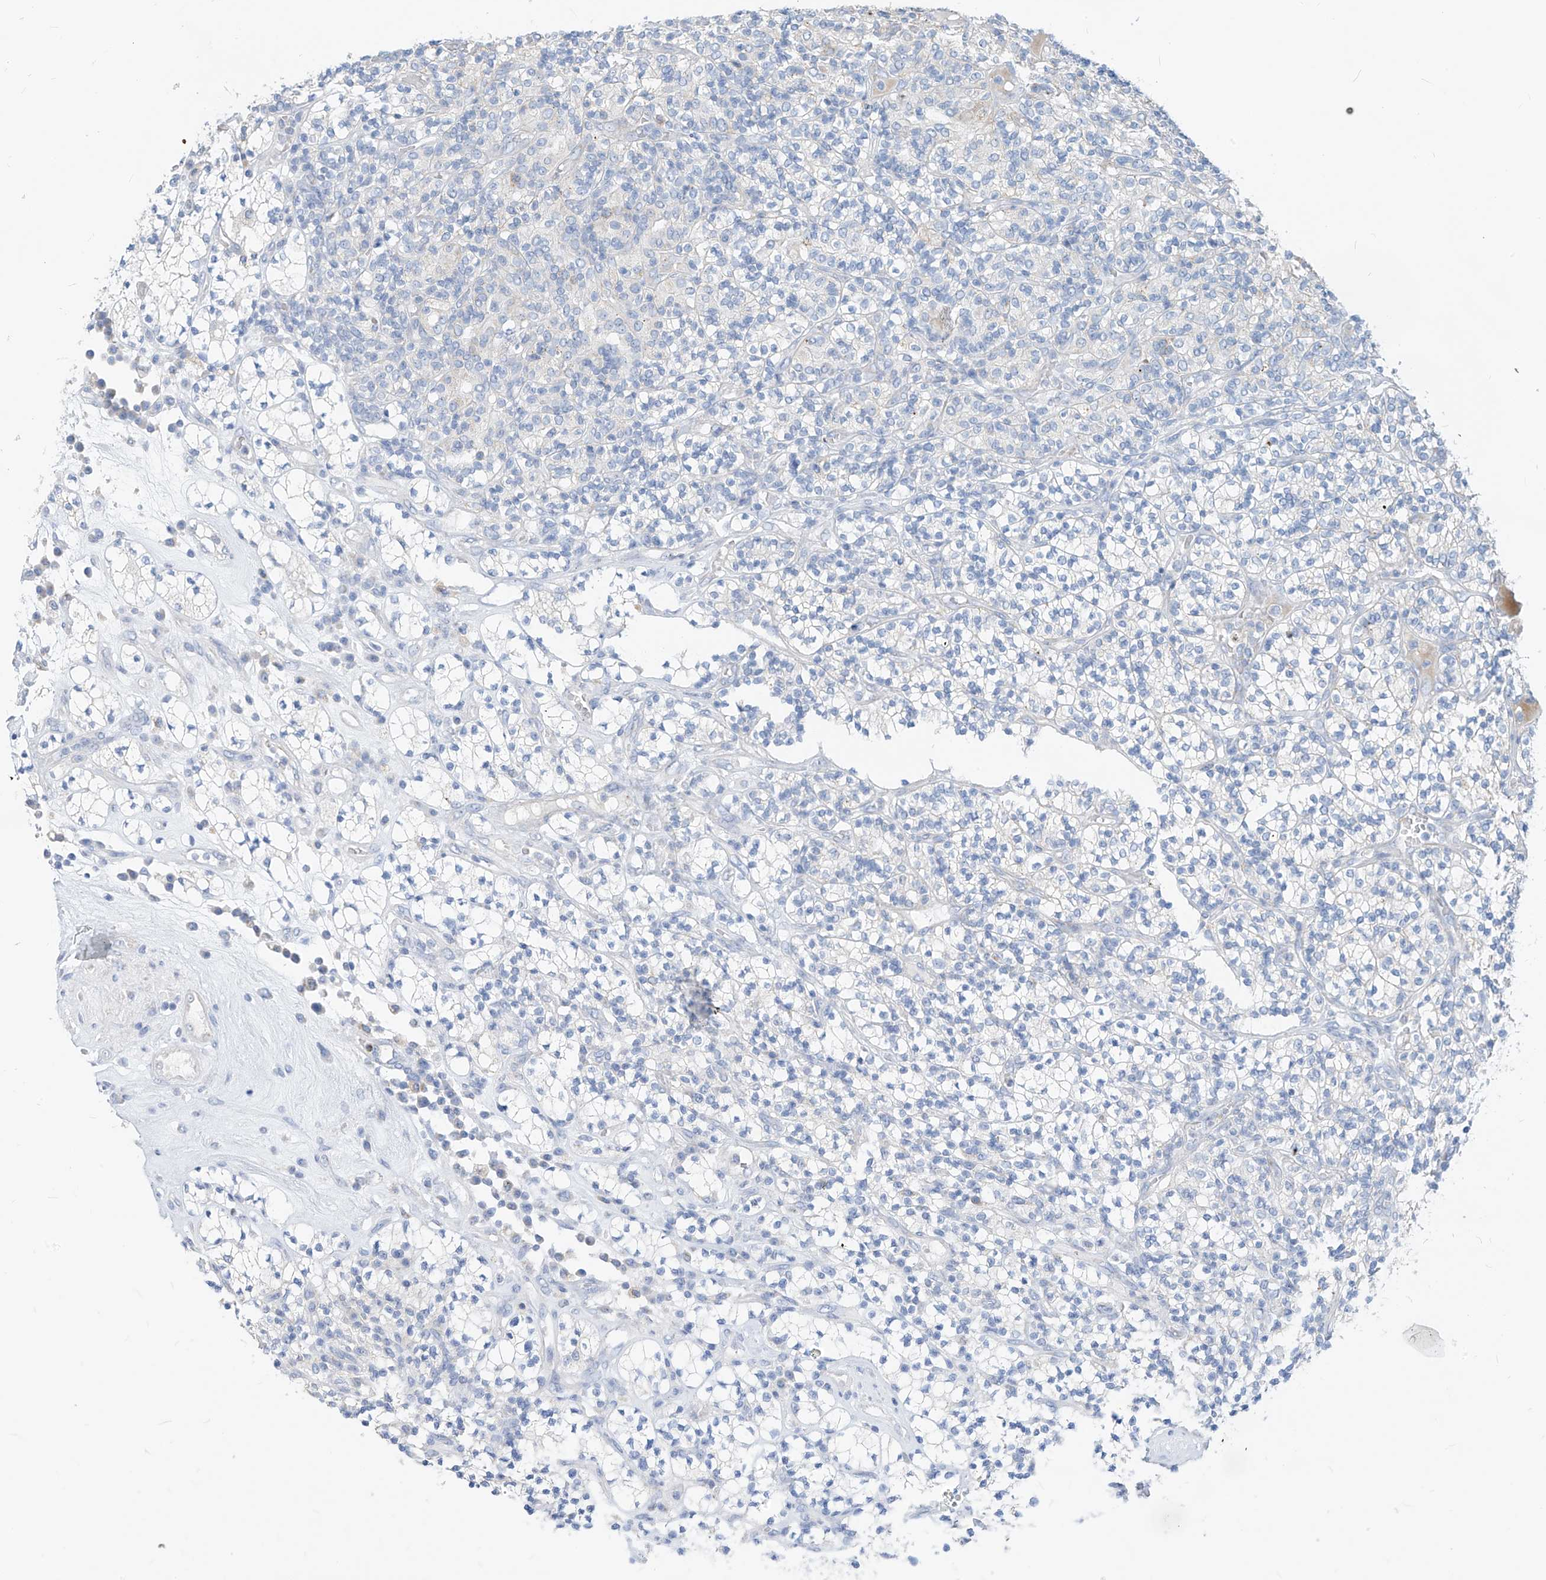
{"staining": {"intensity": "negative", "quantity": "none", "location": "none"}, "tissue": "renal cancer", "cell_type": "Tumor cells", "image_type": "cancer", "snomed": [{"axis": "morphology", "description": "Adenocarcinoma, NOS"}, {"axis": "topography", "description": "Kidney"}], "caption": "DAB (3,3'-diaminobenzidine) immunohistochemical staining of renal cancer (adenocarcinoma) exhibits no significant staining in tumor cells.", "gene": "ZNF404", "patient": {"sex": "male", "age": 77}}